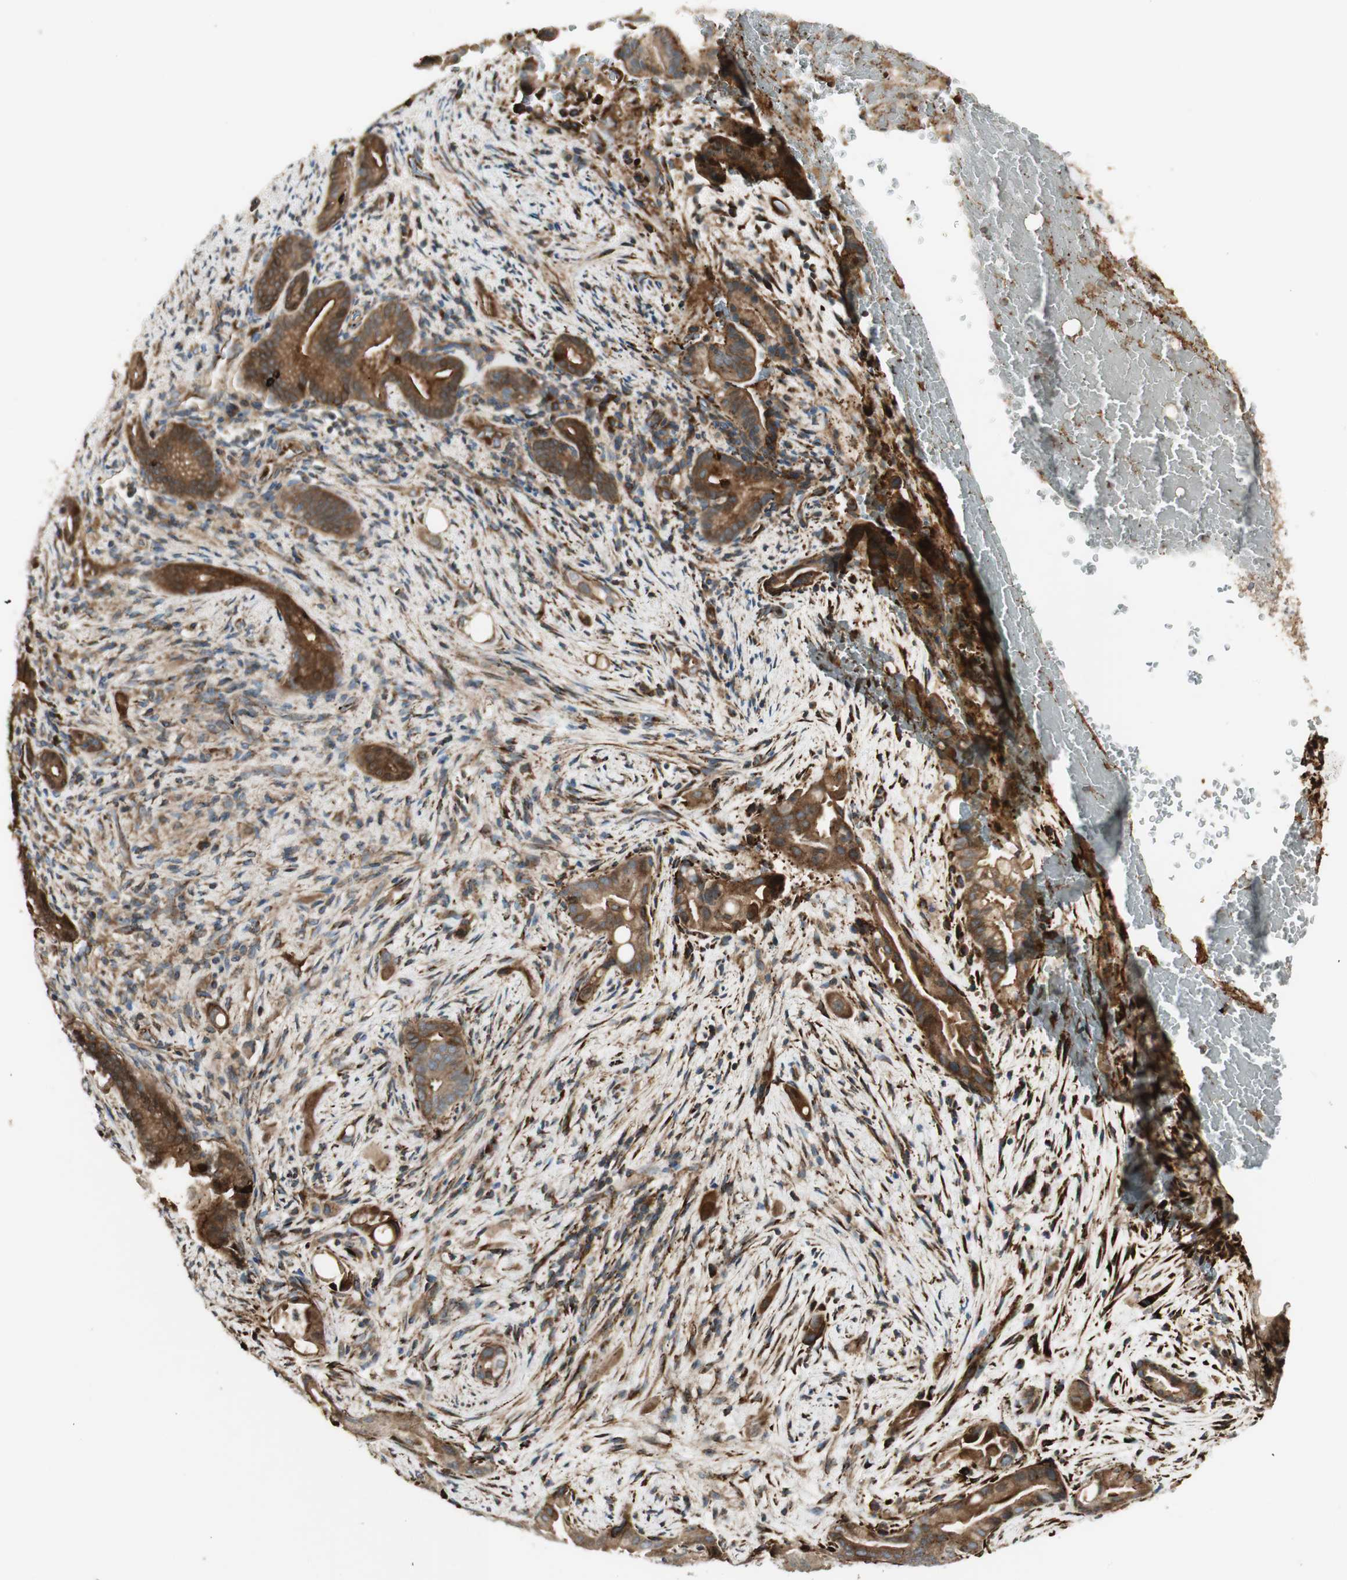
{"staining": {"intensity": "strong", "quantity": ">75%", "location": "cytoplasmic/membranous"}, "tissue": "liver cancer", "cell_type": "Tumor cells", "image_type": "cancer", "snomed": [{"axis": "morphology", "description": "Cholangiocarcinoma"}, {"axis": "topography", "description": "Liver"}], "caption": "DAB immunohistochemical staining of liver cholangiocarcinoma shows strong cytoplasmic/membranous protein positivity in about >75% of tumor cells. The protein of interest is shown in brown color, while the nuclei are stained blue.", "gene": "PRKG1", "patient": {"sex": "female", "age": 68}}